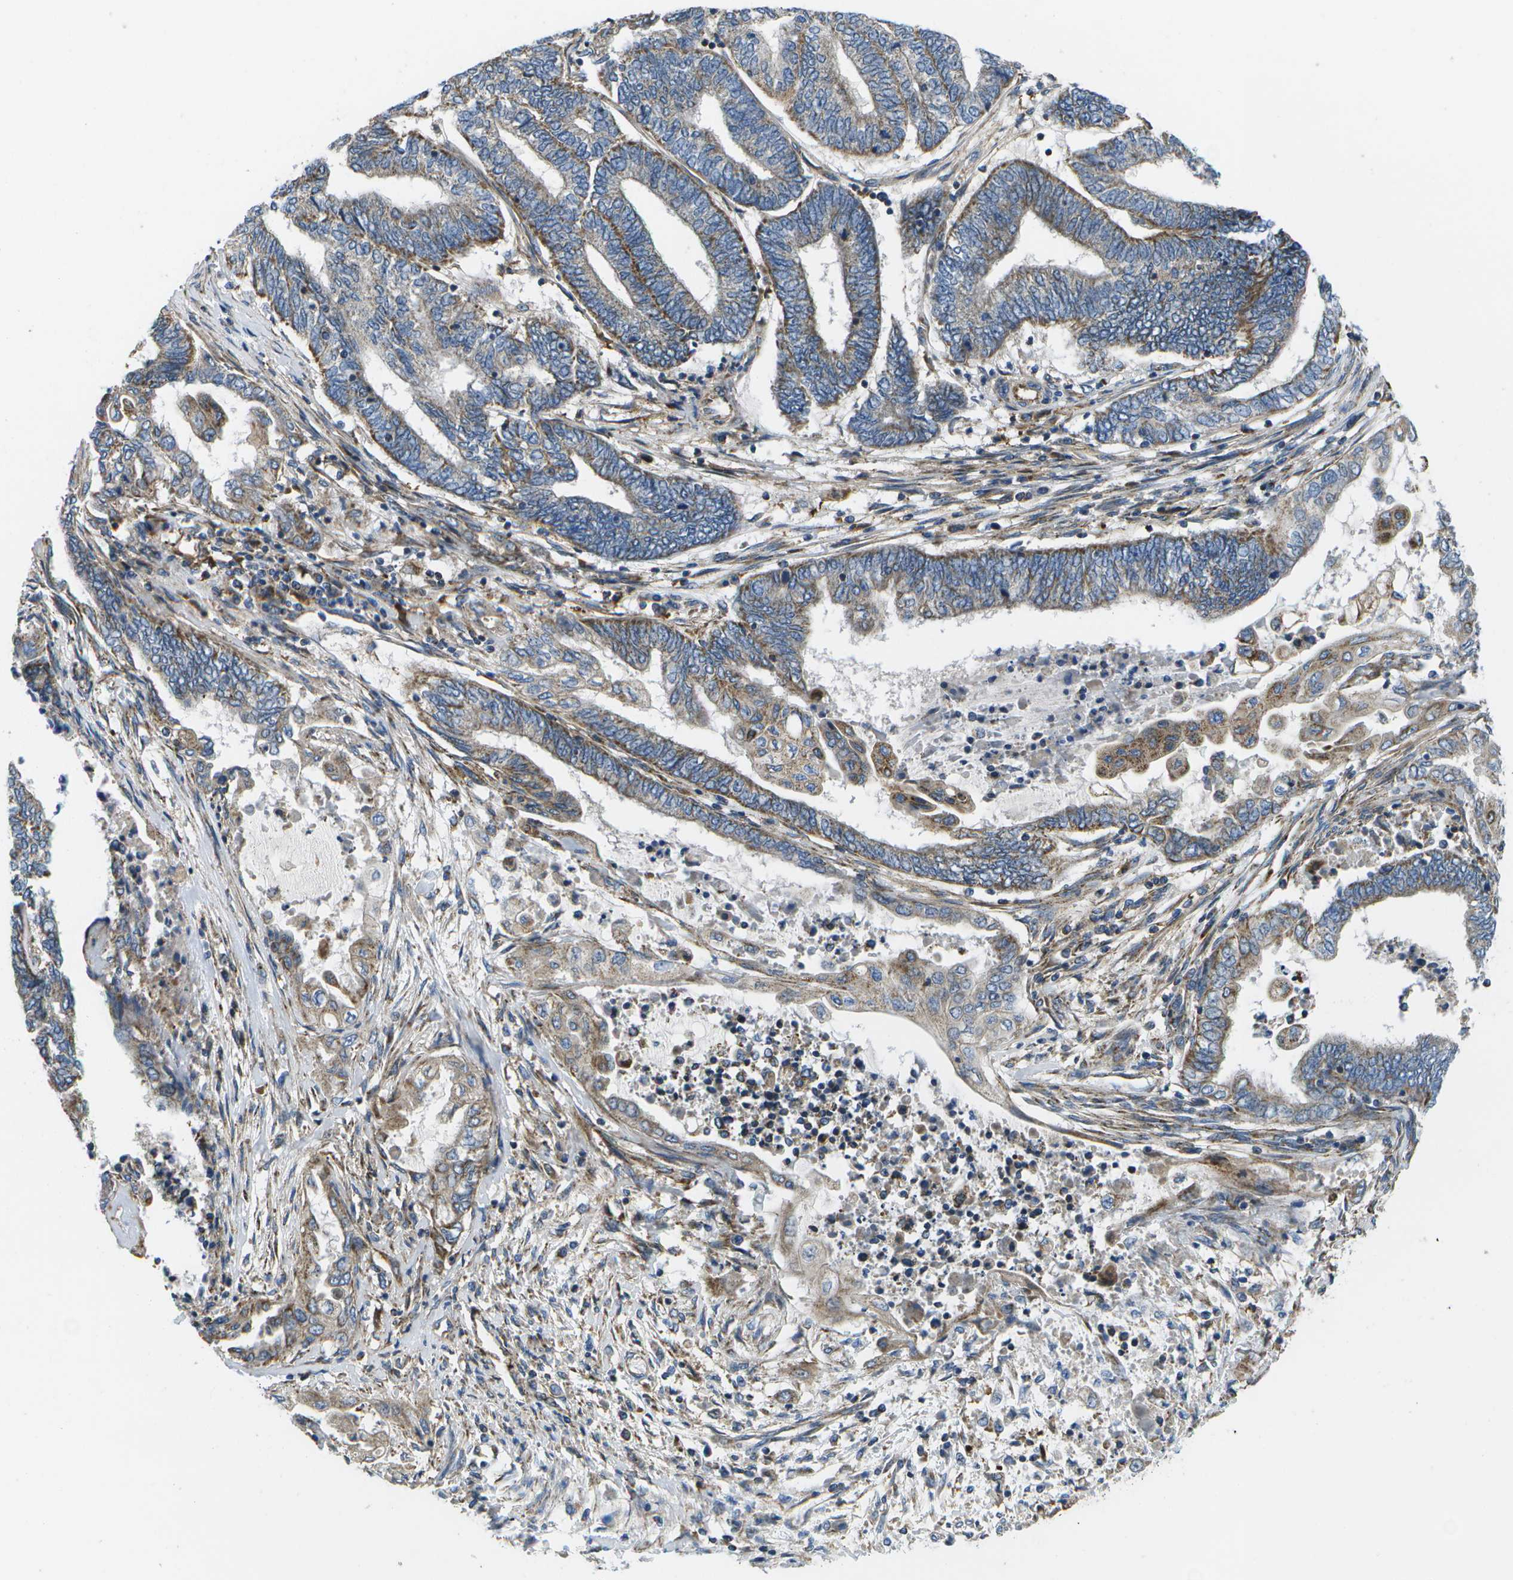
{"staining": {"intensity": "moderate", "quantity": ">75%", "location": "cytoplasmic/membranous"}, "tissue": "endometrial cancer", "cell_type": "Tumor cells", "image_type": "cancer", "snomed": [{"axis": "morphology", "description": "Adenocarcinoma, NOS"}, {"axis": "topography", "description": "Uterus"}, {"axis": "topography", "description": "Endometrium"}], "caption": "This photomicrograph exhibits immunohistochemistry (IHC) staining of human endometrial cancer (adenocarcinoma), with medium moderate cytoplasmic/membranous expression in about >75% of tumor cells.", "gene": "MVK", "patient": {"sex": "female", "age": 70}}